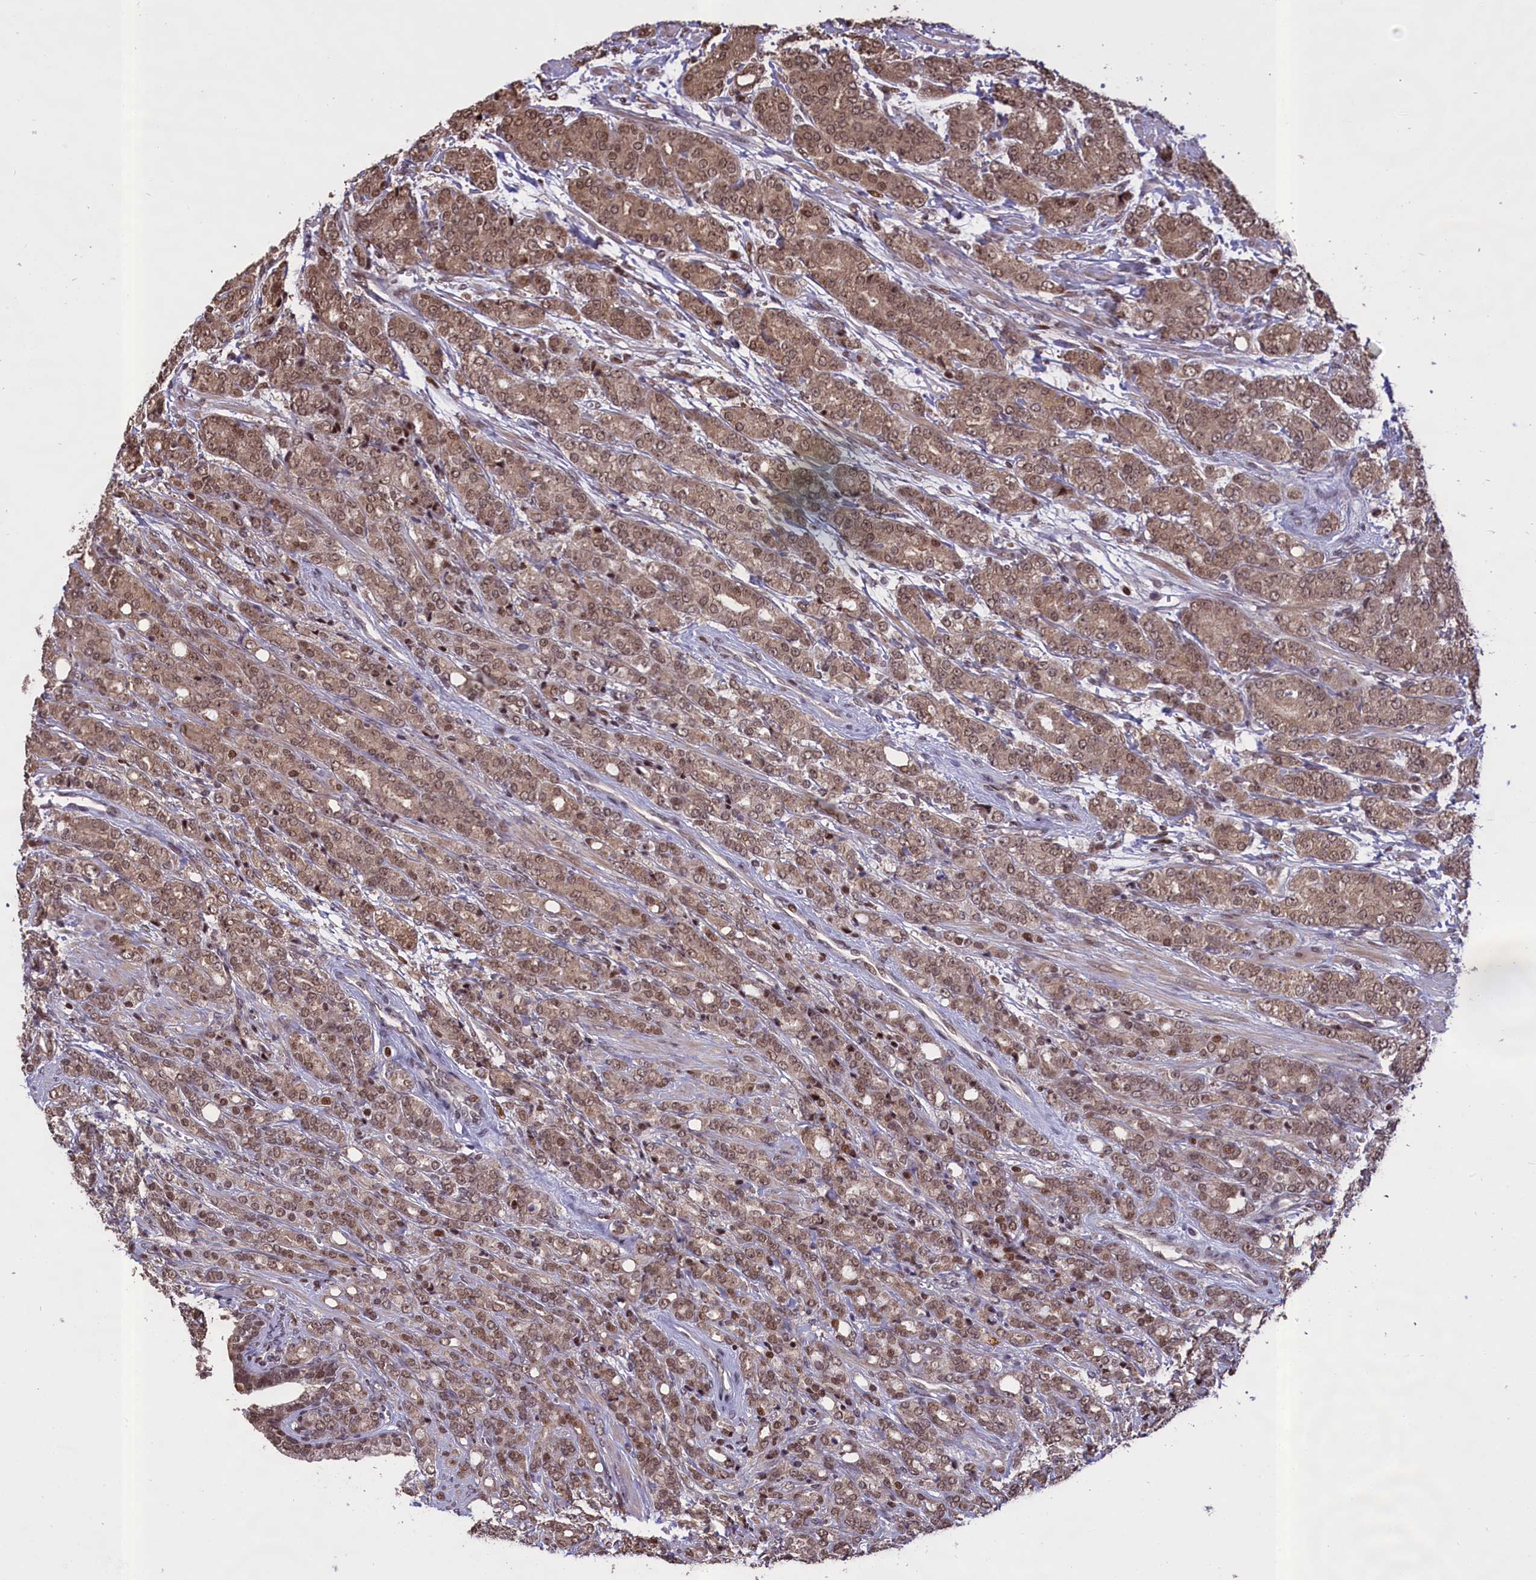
{"staining": {"intensity": "moderate", "quantity": ">75%", "location": "cytoplasmic/membranous,nuclear"}, "tissue": "prostate cancer", "cell_type": "Tumor cells", "image_type": "cancer", "snomed": [{"axis": "morphology", "description": "Adenocarcinoma, High grade"}, {"axis": "topography", "description": "Prostate"}], "caption": "Immunohistochemistry of human prostate high-grade adenocarcinoma demonstrates medium levels of moderate cytoplasmic/membranous and nuclear staining in approximately >75% of tumor cells. The staining was performed using DAB (3,3'-diaminobenzidine) to visualize the protein expression in brown, while the nuclei were stained in blue with hematoxylin (Magnification: 20x).", "gene": "RELB", "patient": {"sex": "male", "age": 62}}